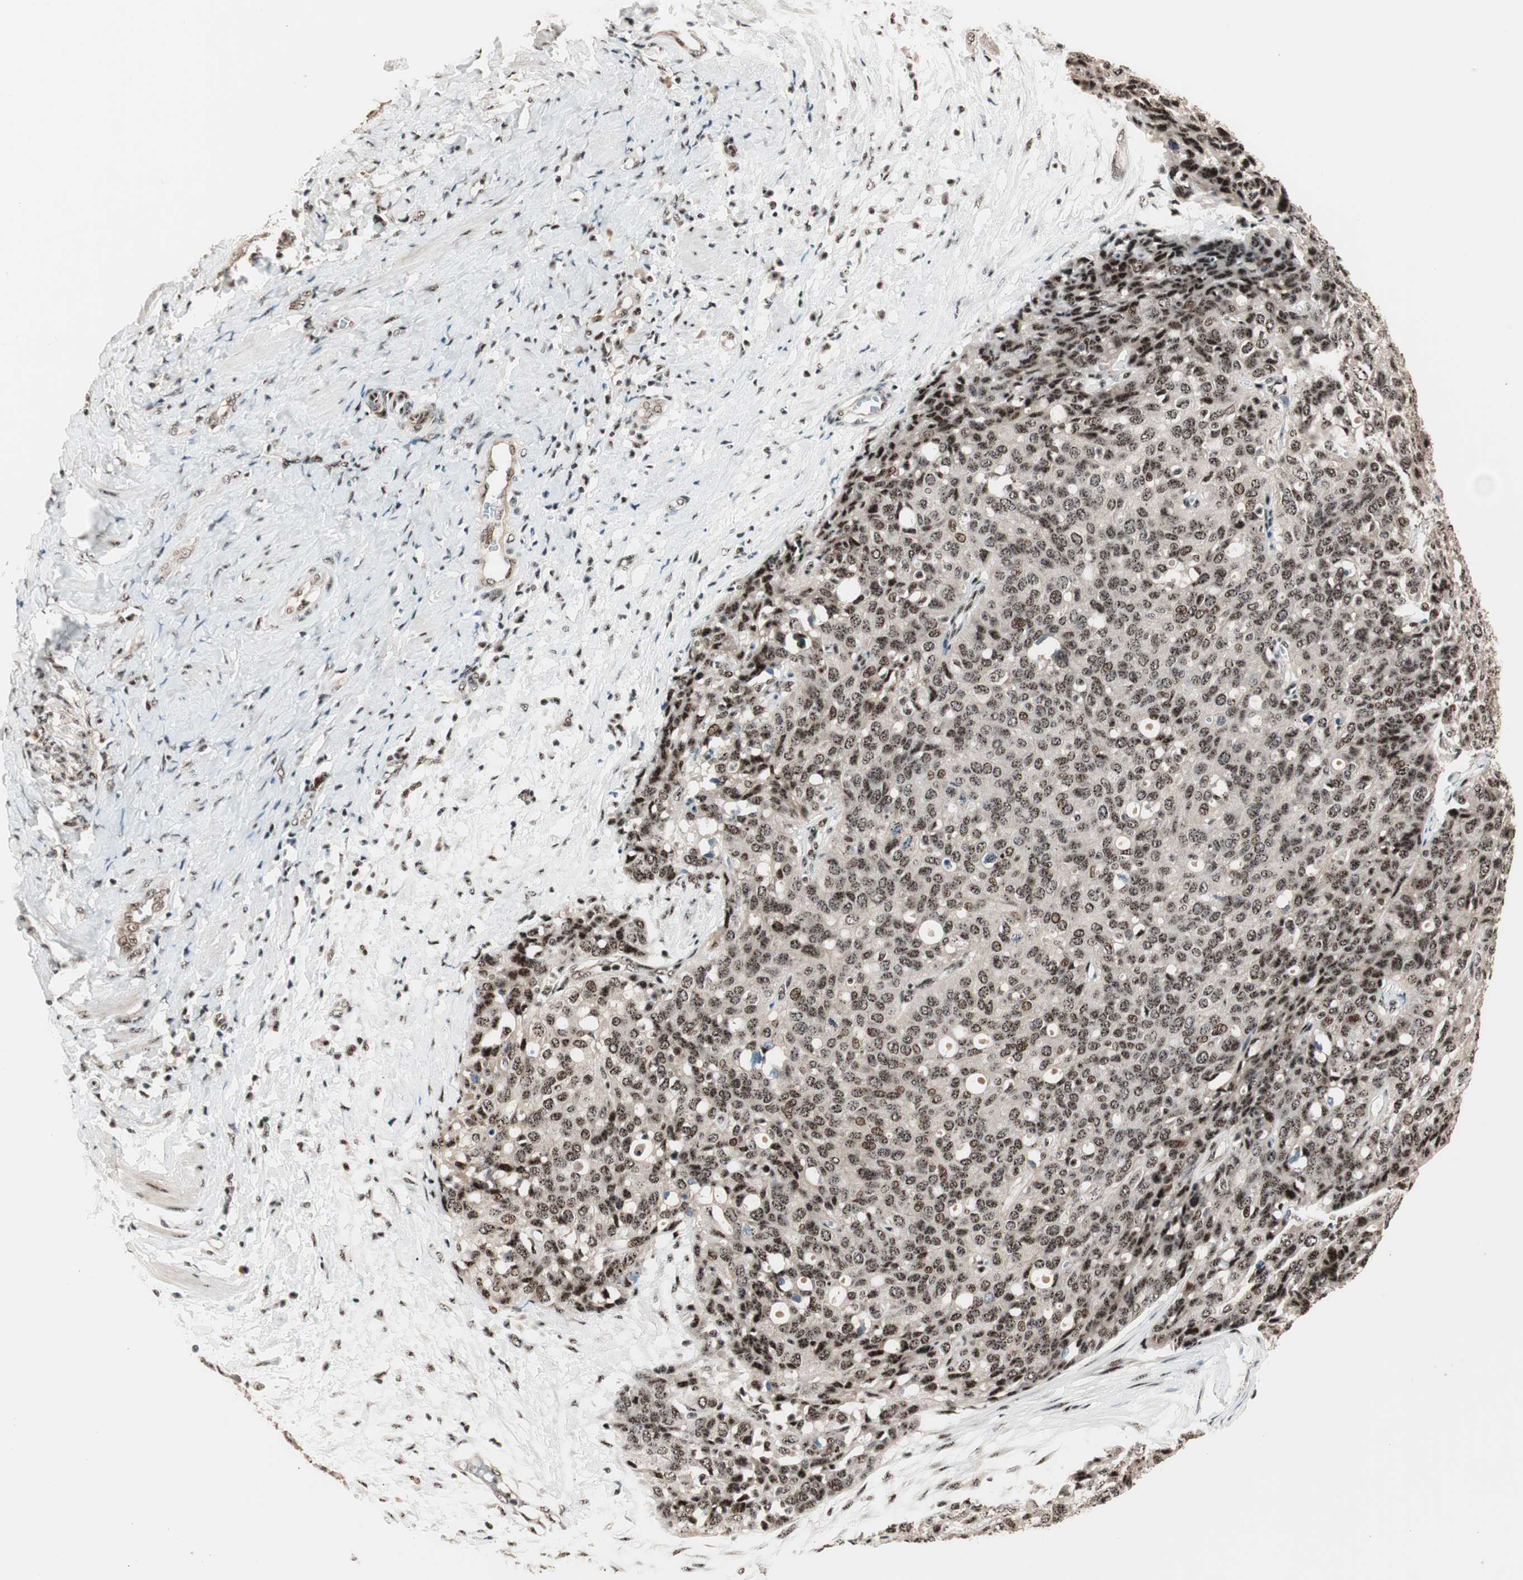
{"staining": {"intensity": "strong", "quantity": ">75%", "location": "nuclear"}, "tissue": "ovarian cancer", "cell_type": "Tumor cells", "image_type": "cancer", "snomed": [{"axis": "morphology", "description": "Carcinoma, endometroid"}, {"axis": "topography", "description": "Ovary"}], "caption": "Endometroid carcinoma (ovarian) stained for a protein exhibits strong nuclear positivity in tumor cells. Using DAB (3,3'-diaminobenzidine) (brown) and hematoxylin (blue) stains, captured at high magnification using brightfield microscopy.", "gene": "NR5A2", "patient": {"sex": "female", "age": 60}}